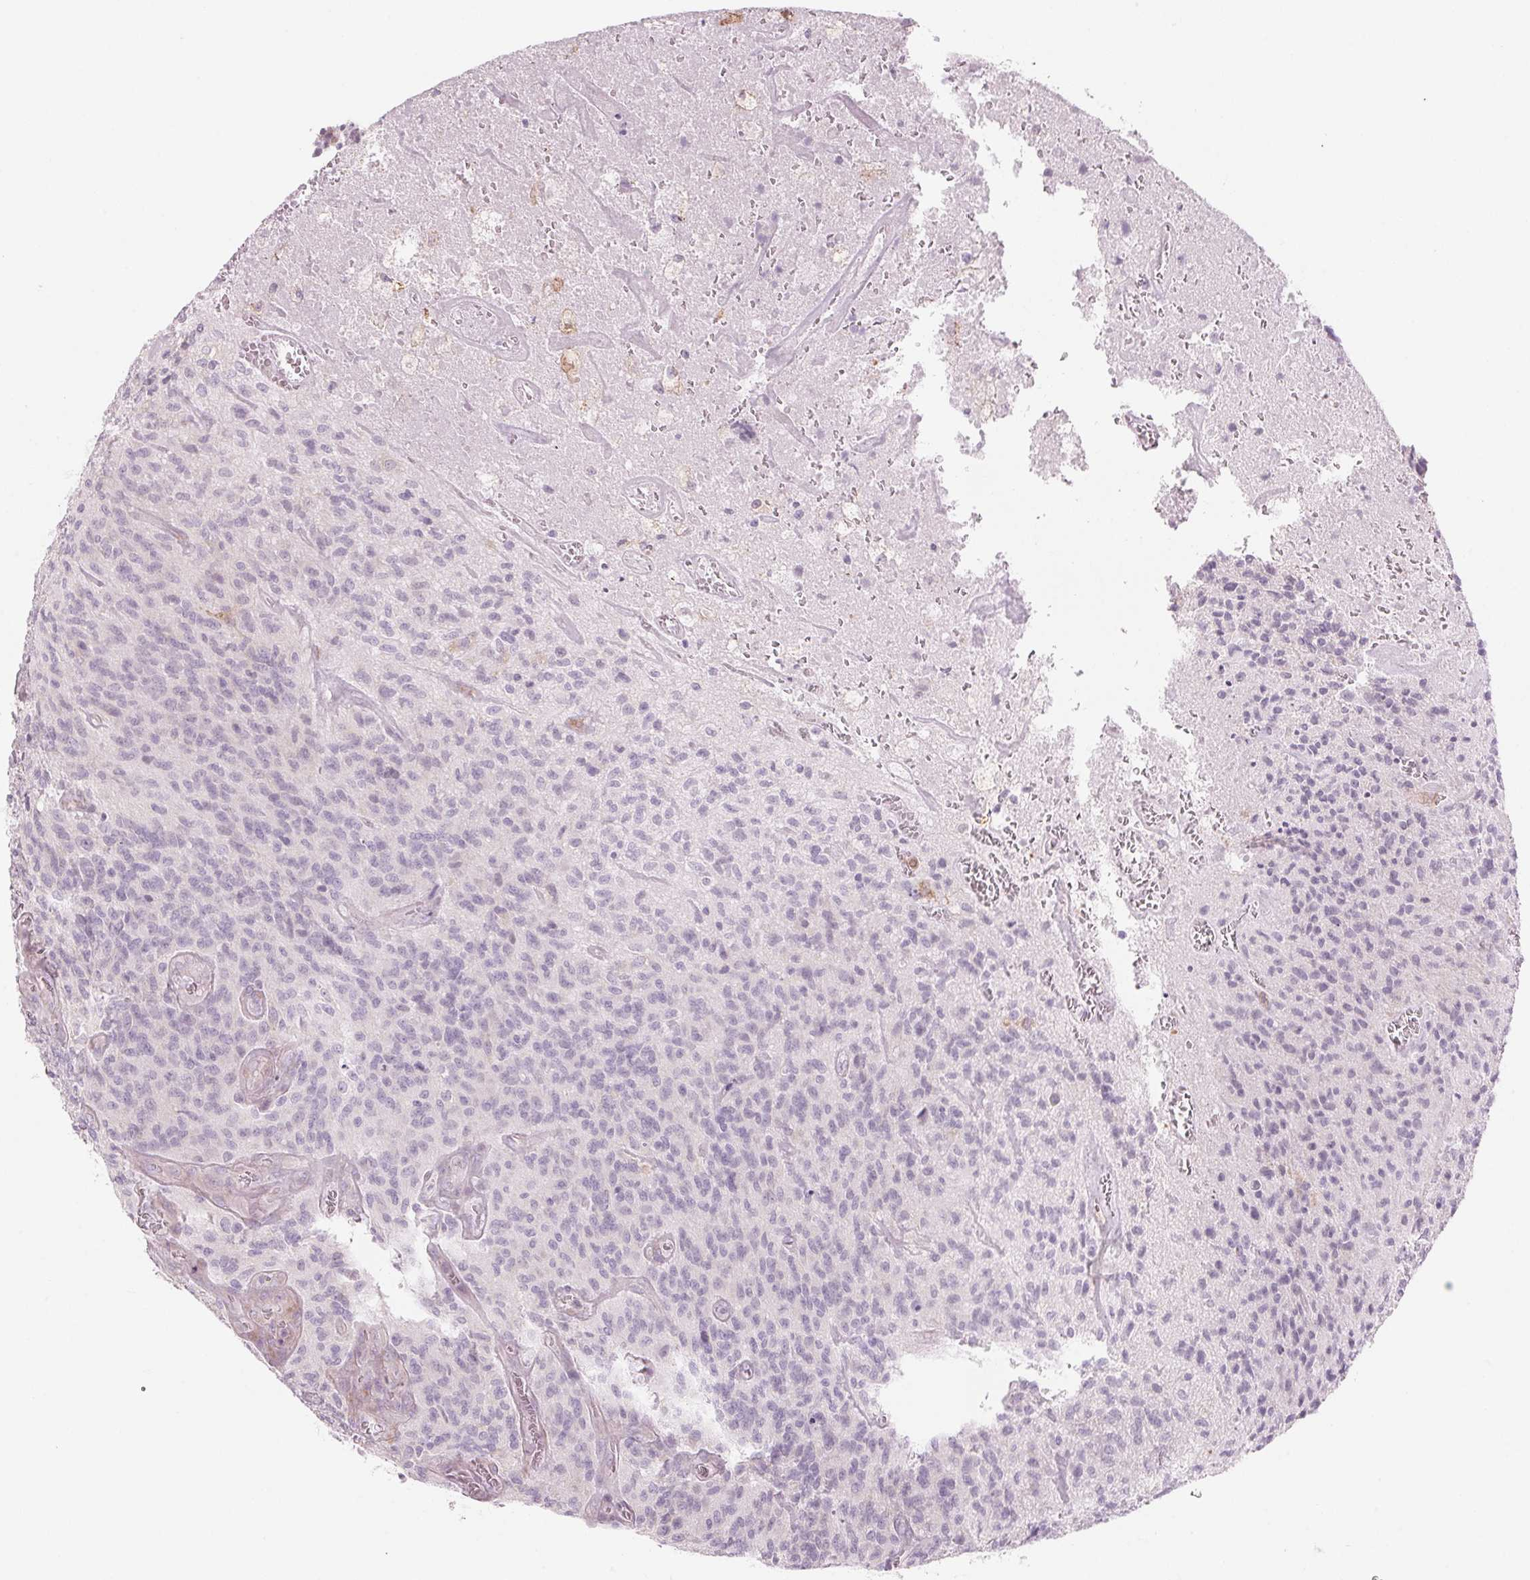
{"staining": {"intensity": "negative", "quantity": "none", "location": "none"}, "tissue": "glioma", "cell_type": "Tumor cells", "image_type": "cancer", "snomed": [{"axis": "morphology", "description": "Glioma, malignant, High grade"}, {"axis": "topography", "description": "Brain"}], "caption": "Immunohistochemistry micrograph of glioma stained for a protein (brown), which demonstrates no expression in tumor cells.", "gene": "GNMT", "patient": {"sex": "male", "age": 76}}